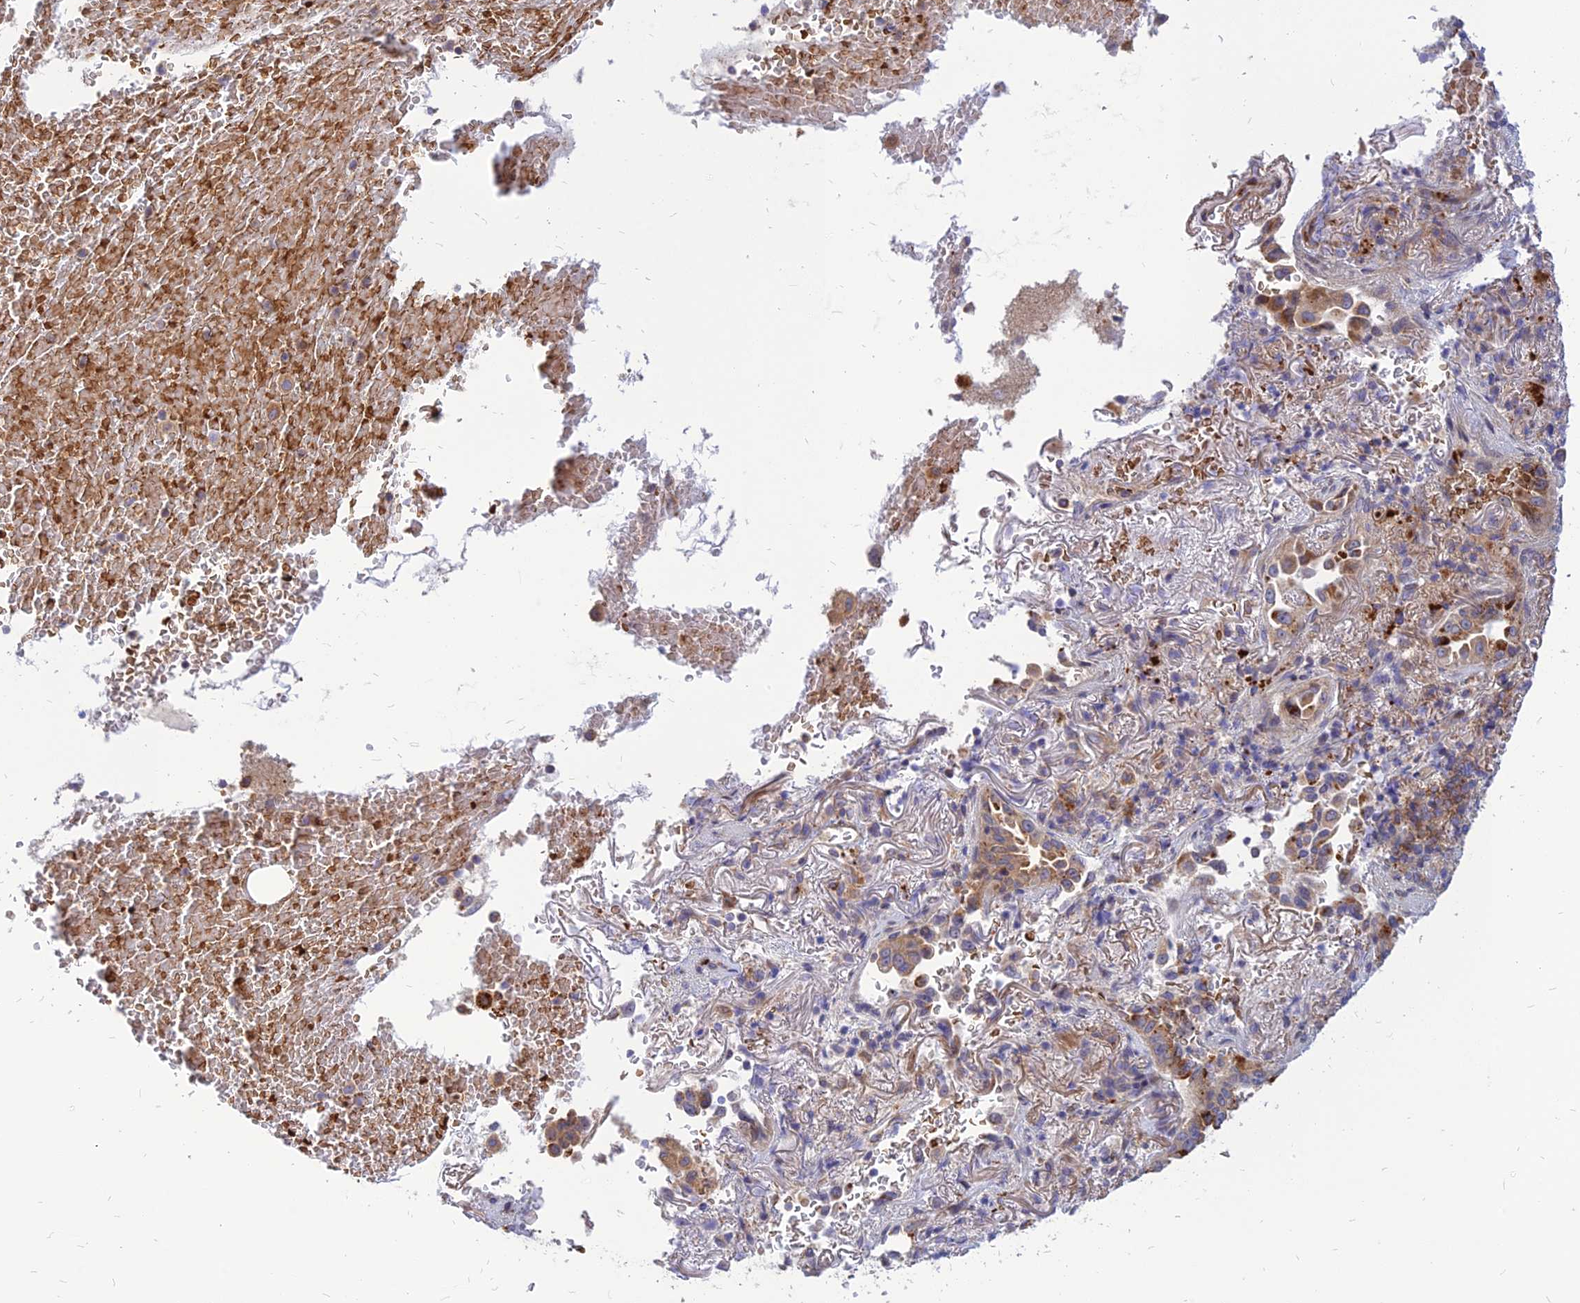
{"staining": {"intensity": "weak", "quantity": ">75%", "location": "cytoplasmic/membranous"}, "tissue": "lung cancer", "cell_type": "Tumor cells", "image_type": "cancer", "snomed": [{"axis": "morphology", "description": "Adenocarcinoma, NOS"}, {"axis": "topography", "description": "Lung"}], "caption": "Tumor cells exhibit low levels of weak cytoplasmic/membranous expression in about >75% of cells in adenocarcinoma (lung).", "gene": "PHKA2", "patient": {"sex": "female", "age": 69}}